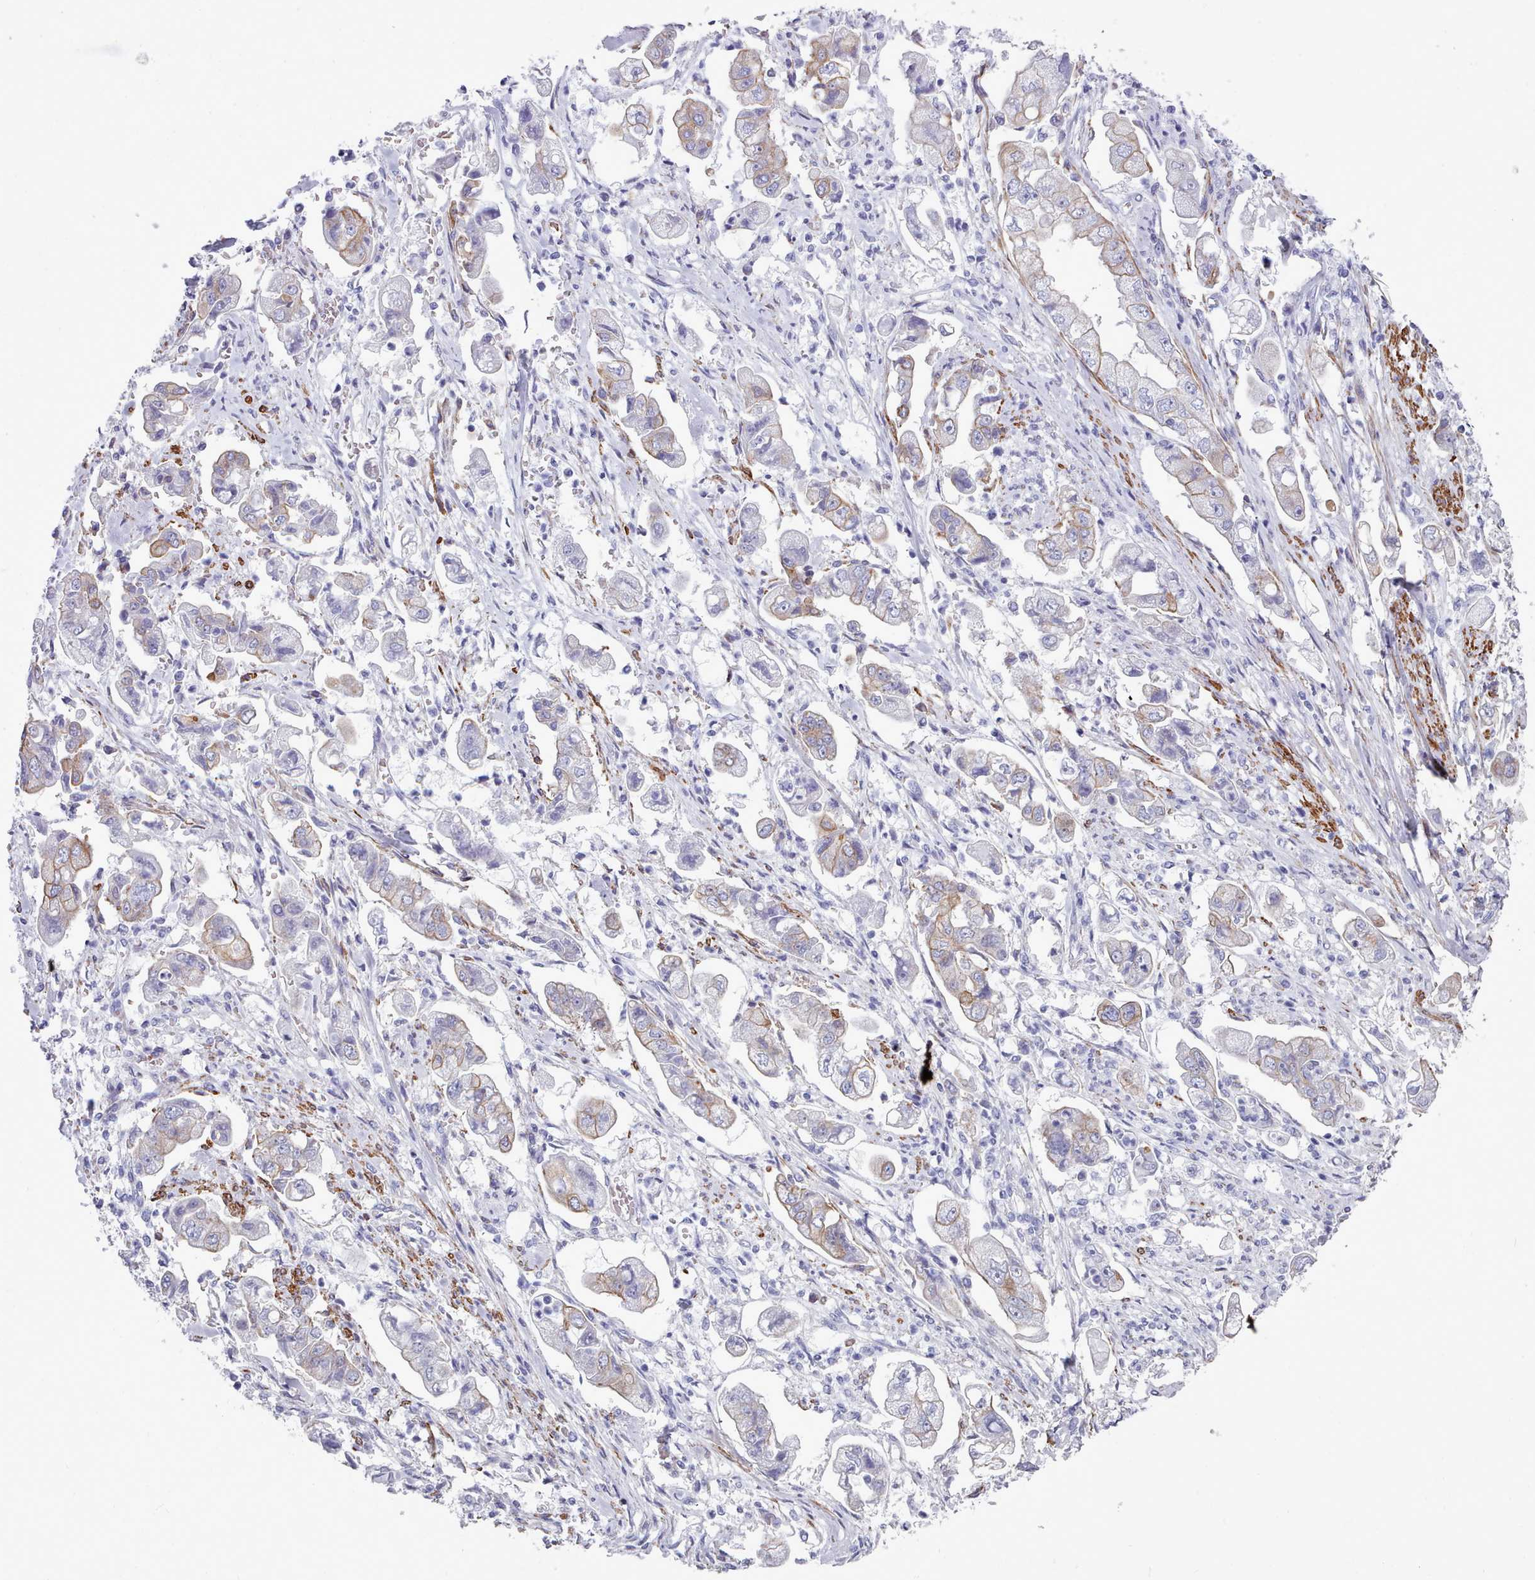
{"staining": {"intensity": "weak", "quantity": "<25%", "location": "cytoplasmic/membranous"}, "tissue": "stomach cancer", "cell_type": "Tumor cells", "image_type": "cancer", "snomed": [{"axis": "morphology", "description": "Adenocarcinoma, NOS"}, {"axis": "topography", "description": "Stomach"}], "caption": "Tumor cells are negative for protein expression in human stomach adenocarcinoma.", "gene": "FPGS", "patient": {"sex": "male", "age": 62}}